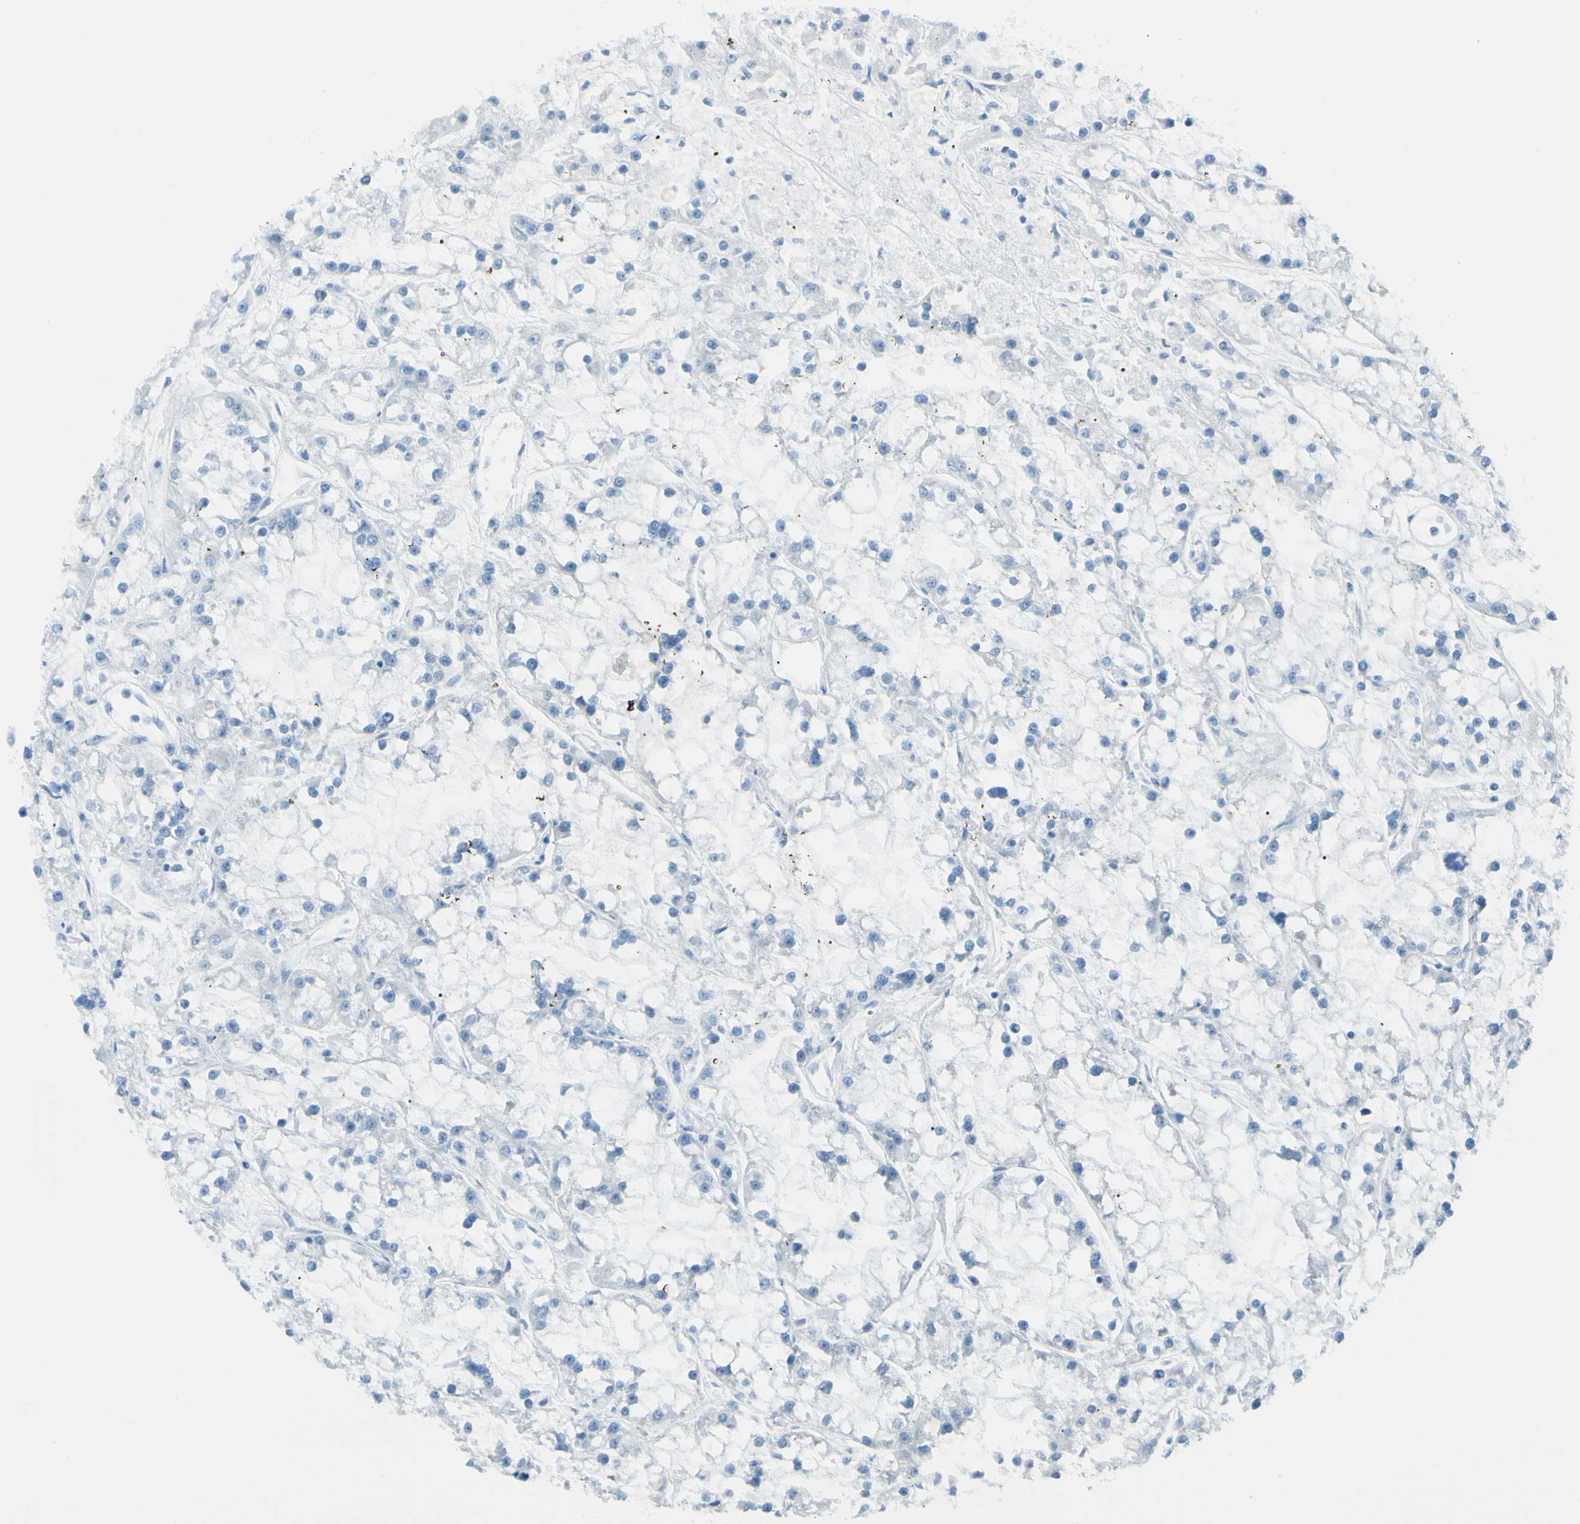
{"staining": {"intensity": "negative", "quantity": "none", "location": "none"}, "tissue": "renal cancer", "cell_type": "Tumor cells", "image_type": "cancer", "snomed": [{"axis": "morphology", "description": "Adenocarcinoma, NOS"}, {"axis": "topography", "description": "Kidney"}], "caption": "Immunohistochemical staining of adenocarcinoma (renal) exhibits no significant positivity in tumor cells.", "gene": "TFPI2", "patient": {"sex": "female", "age": 52}}